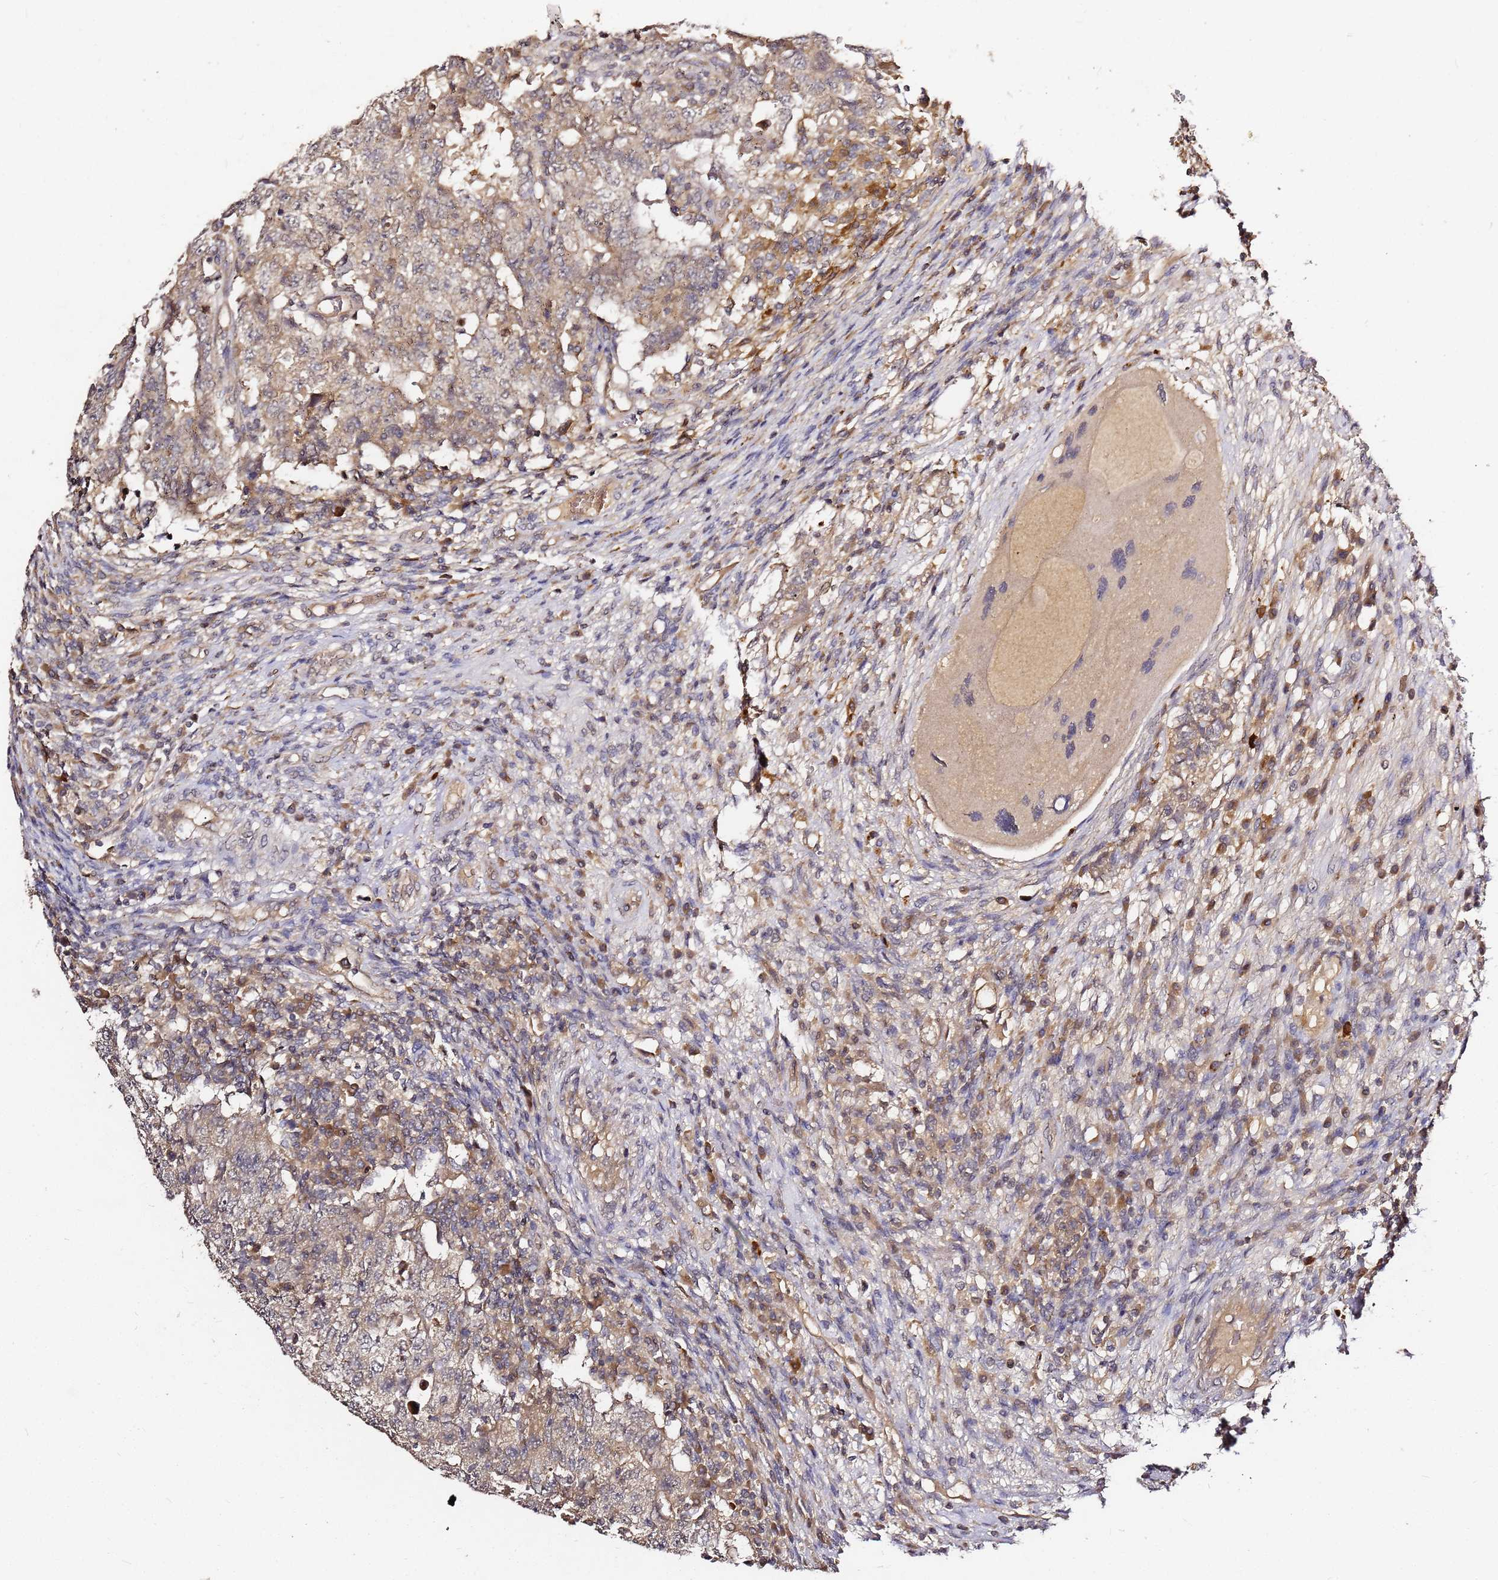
{"staining": {"intensity": "moderate", "quantity": "25%-75%", "location": "cytoplasmic/membranous"}, "tissue": "testis cancer", "cell_type": "Tumor cells", "image_type": "cancer", "snomed": [{"axis": "morphology", "description": "Carcinoma, Embryonal, NOS"}, {"axis": "topography", "description": "Testis"}], "caption": "About 25%-75% of tumor cells in human testis cancer demonstrate moderate cytoplasmic/membranous protein expression as visualized by brown immunohistochemical staining.", "gene": "C6orf136", "patient": {"sex": "male", "age": 26}}